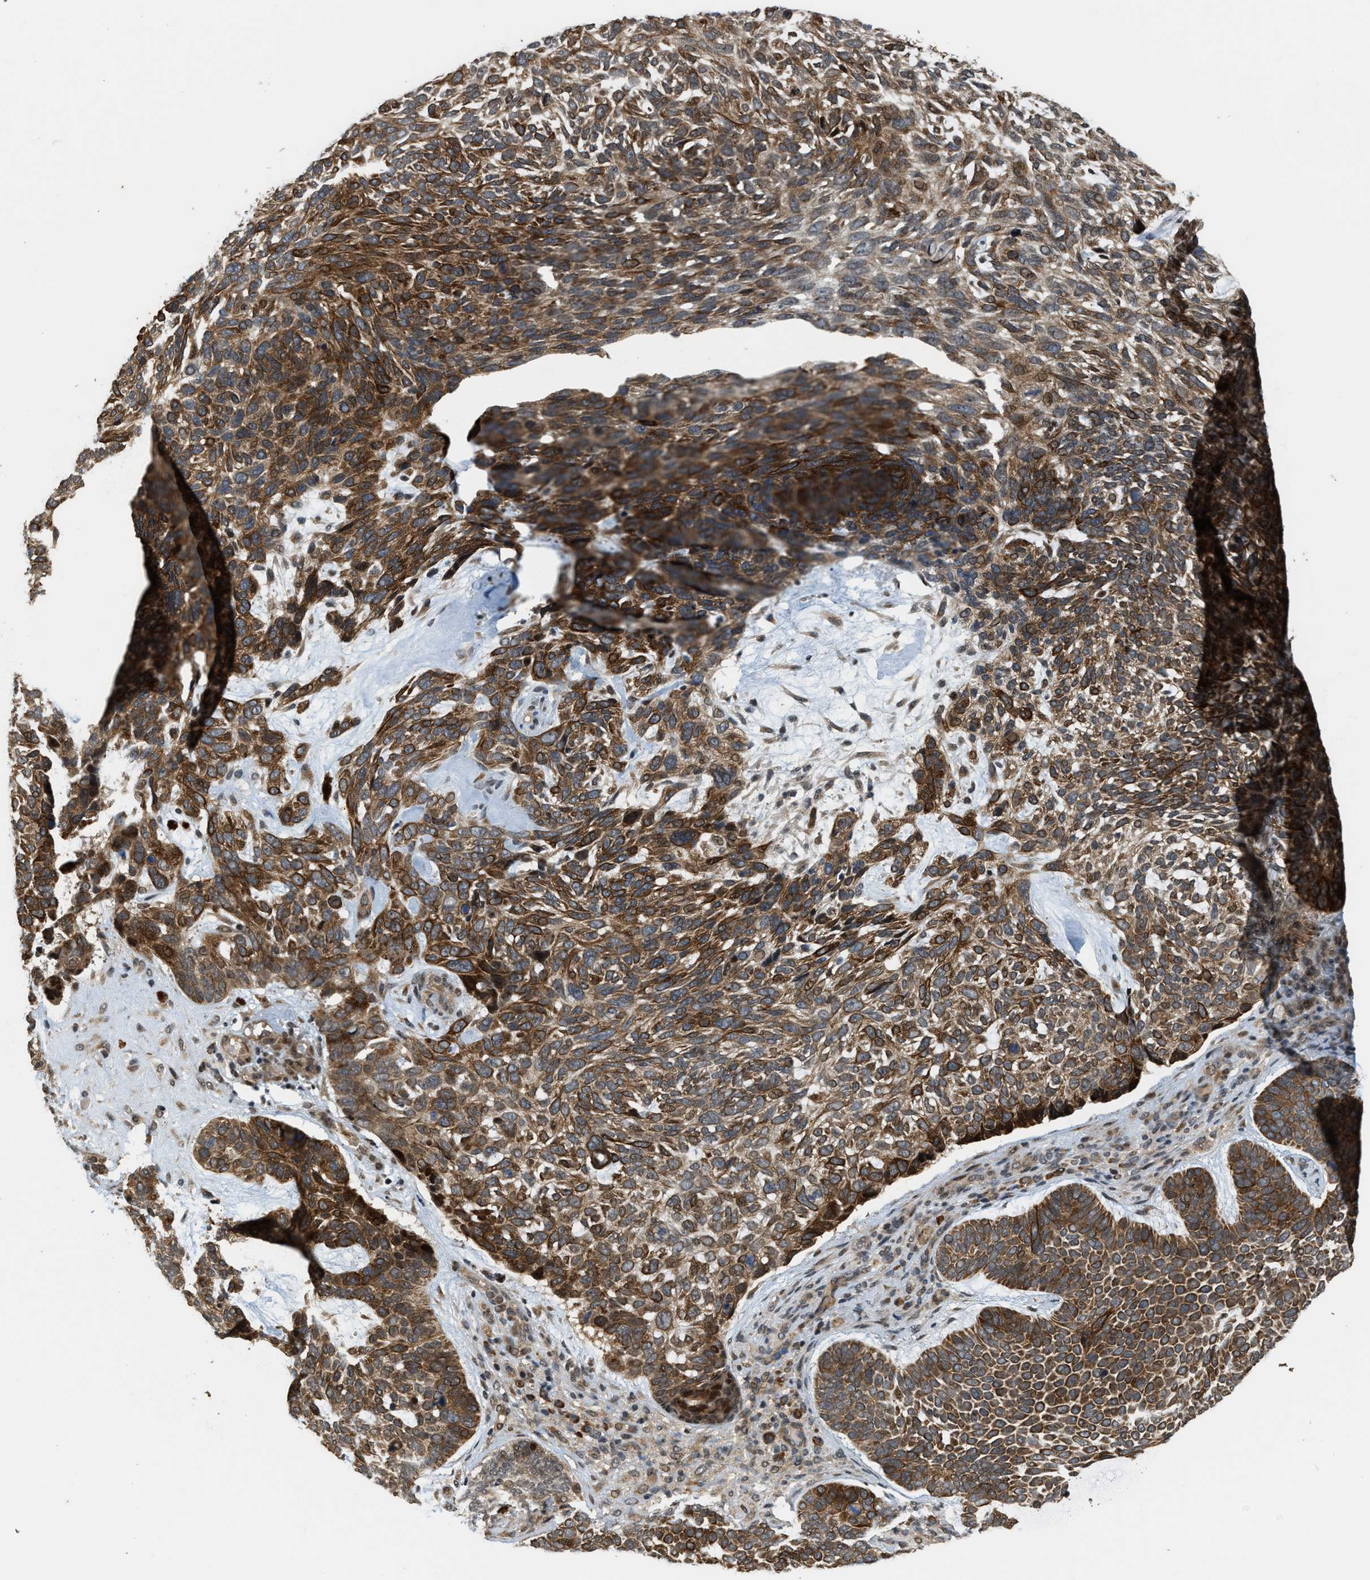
{"staining": {"intensity": "moderate", "quantity": ">75%", "location": "cytoplasmic/membranous"}, "tissue": "skin cancer", "cell_type": "Tumor cells", "image_type": "cancer", "snomed": [{"axis": "morphology", "description": "Basal cell carcinoma"}, {"axis": "topography", "description": "Skin"}, {"axis": "topography", "description": "Skin of head"}], "caption": "This histopathology image reveals IHC staining of basal cell carcinoma (skin), with medium moderate cytoplasmic/membranous positivity in approximately >75% of tumor cells.", "gene": "SERTAD2", "patient": {"sex": "female", "age": 85}}